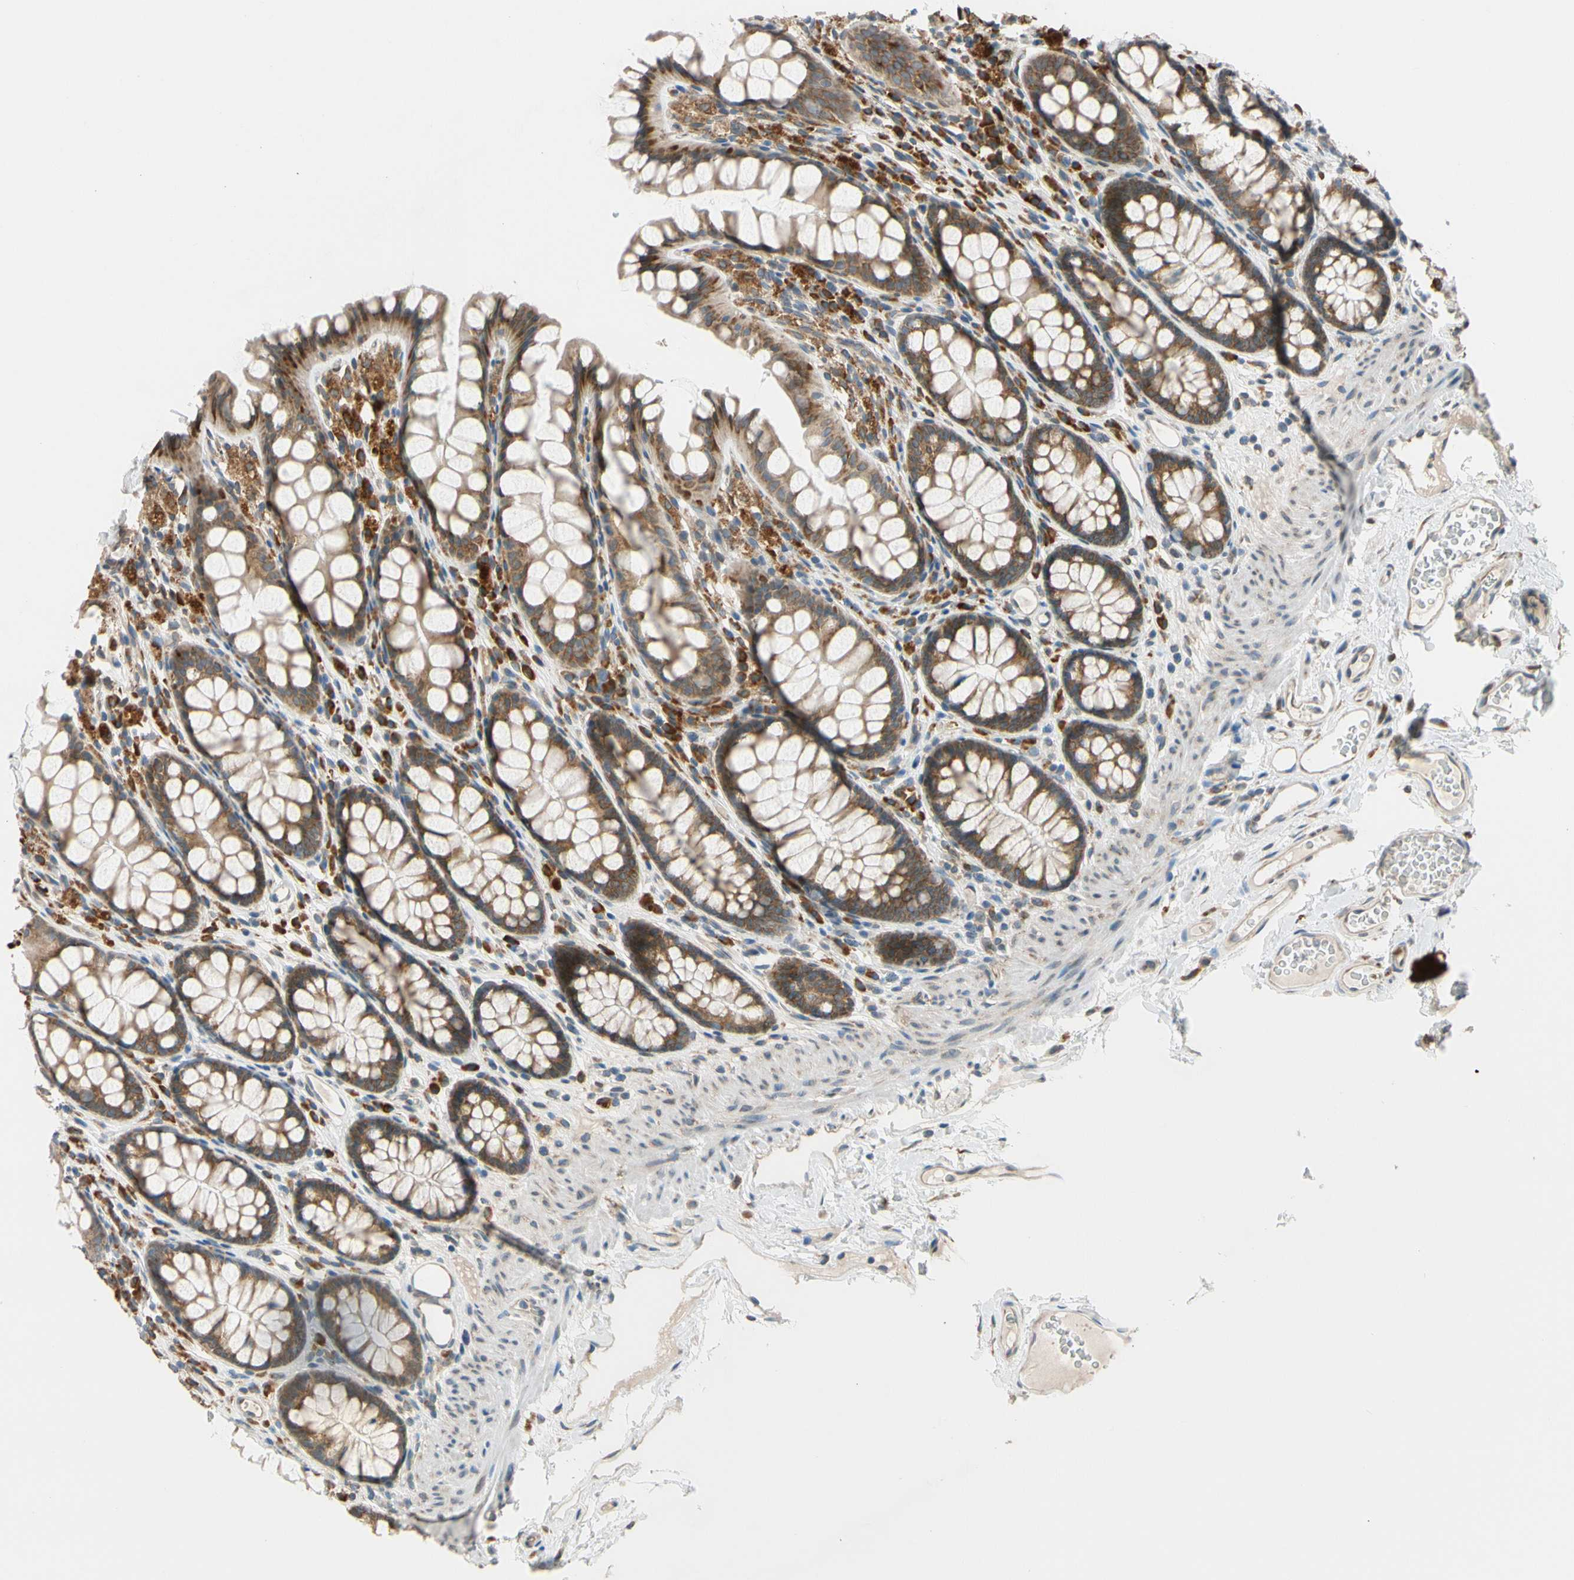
{"staining": {"intensity": "moderate", "quantity": ">75%", "location": "cytoplasmic/membranous"}, "tissue": "colon", "cell_type": "Endothelial cells", "image_type": "normal", "snomed": [{"axis": "morphology", "description": "Normal tissue, NOS"}, {"axis": "topography", "description": "Colon"}], "caption": "This is a photomicrograph of IHC staining of normal colon, which shows moderate staining in the cytoplasmic/membranous of endothelial cells.", "gene": "RPN2", "patient": {"sex": "female", "age": 55}}